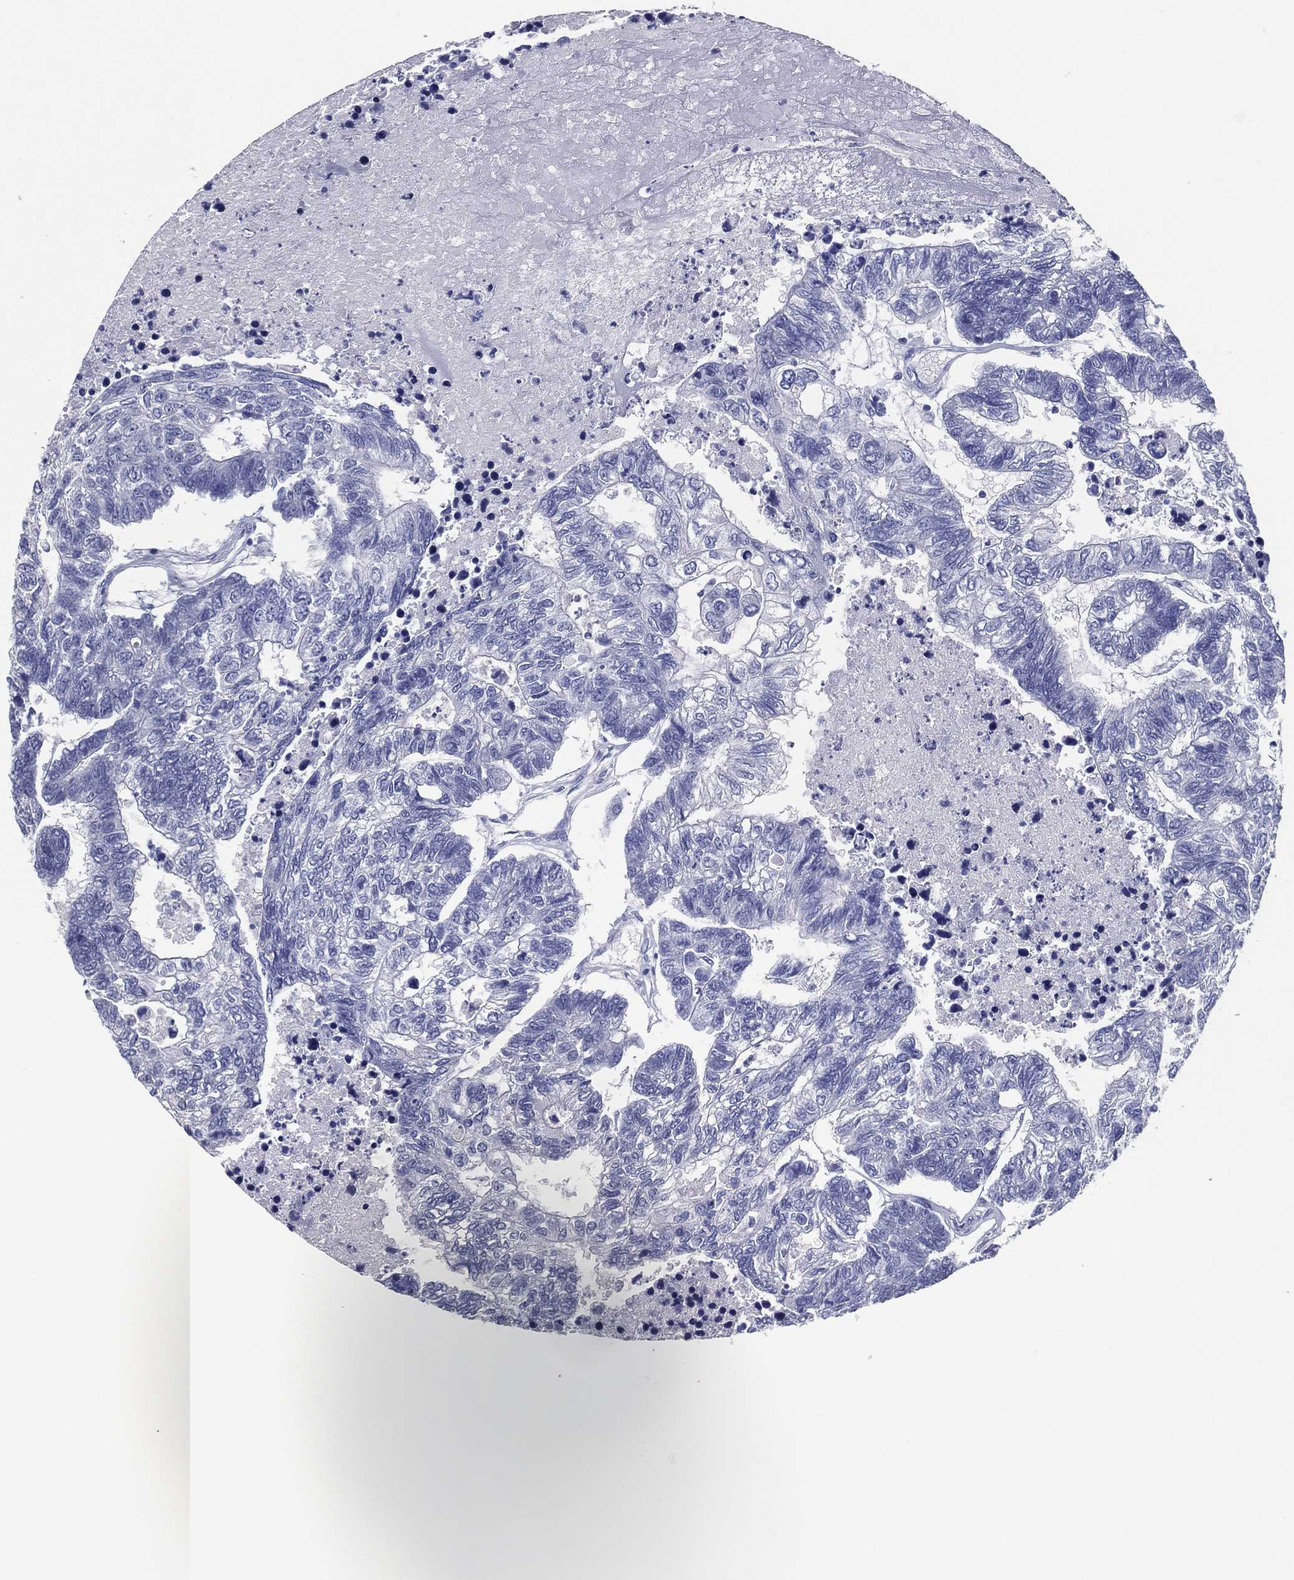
{"staining": {"intensity": "negative", "quantity": "none", "location": "none"}, "tissue": "colorectal cancer", "cell_type": "Tumor cells", "image_type": "cancer", "snomed": [{"axis": "morphology", "description": "Adenocarcinoma, NOS"}, {"axis": "topography", "description": "Colon"}], "caption": "This is an IHC photomicrograph of adenocarcinoma (colorectal). There is no staining in tumor cells.", "gene": "TFAP2A", "patient": {"sex": "female", "age": 48}}